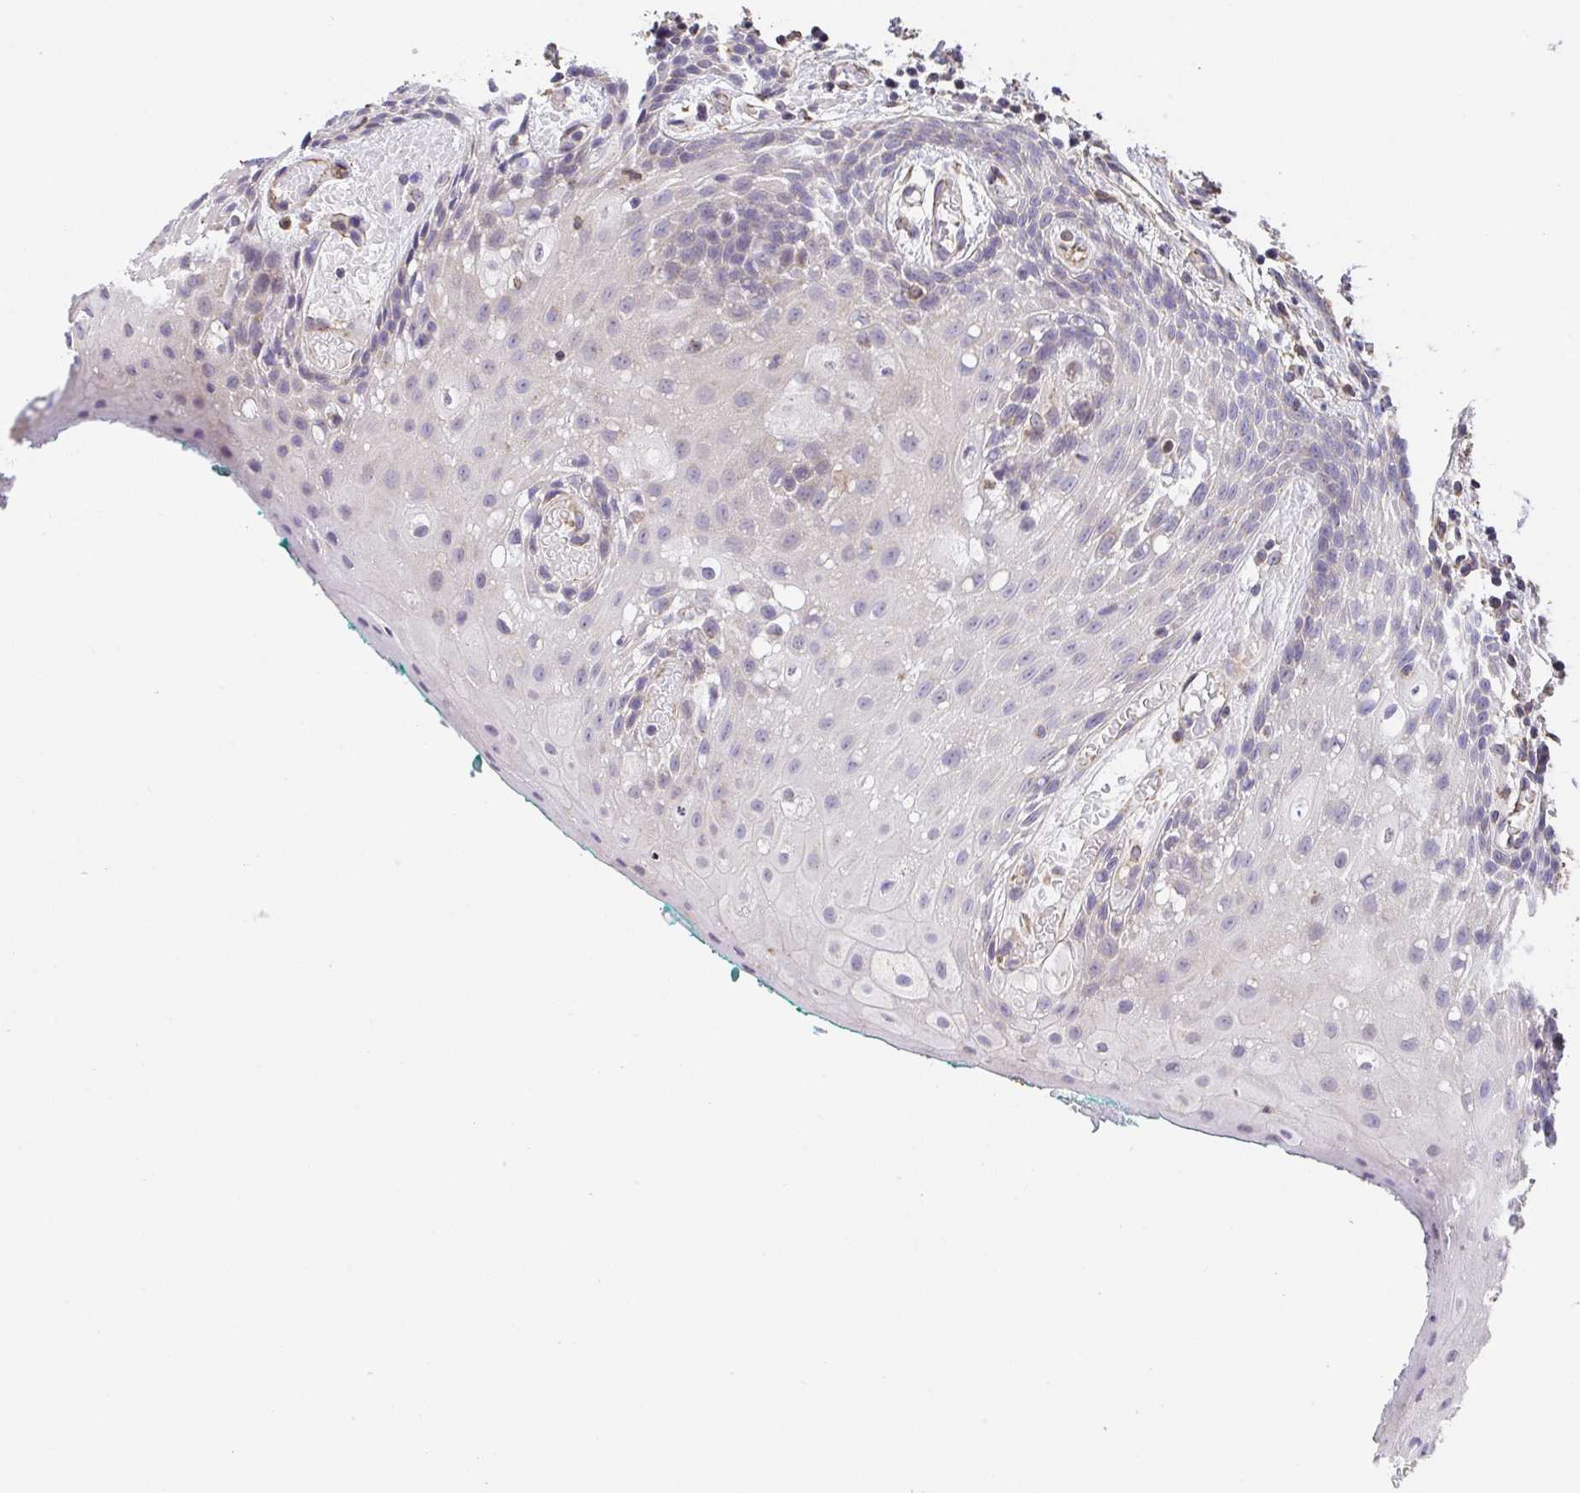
{"staining": {"intensity": "negative", "quantity": "none", "location": "none"}, "tissue": "oral mucosa", "cell_type": "Squamous epithelial cells", "image_type": "normal", "snomed": [{"axis": "morphology", "description": "Normal tissue, NOS"}, {"axis": "topography", "description": "Oral tissue"}, {"axis": "topography", "description": "Tounge, NOS"}], "caption": "Histopathology image shows no protein positivity in squamous epithelial cells of normal oral mucosa. (DAB (3,3'-diaminobenzidine) IHC with hematoxylin counter stain).", "gene": "RUNDC3B", "patient": {"sex": "female", "age": 62}}